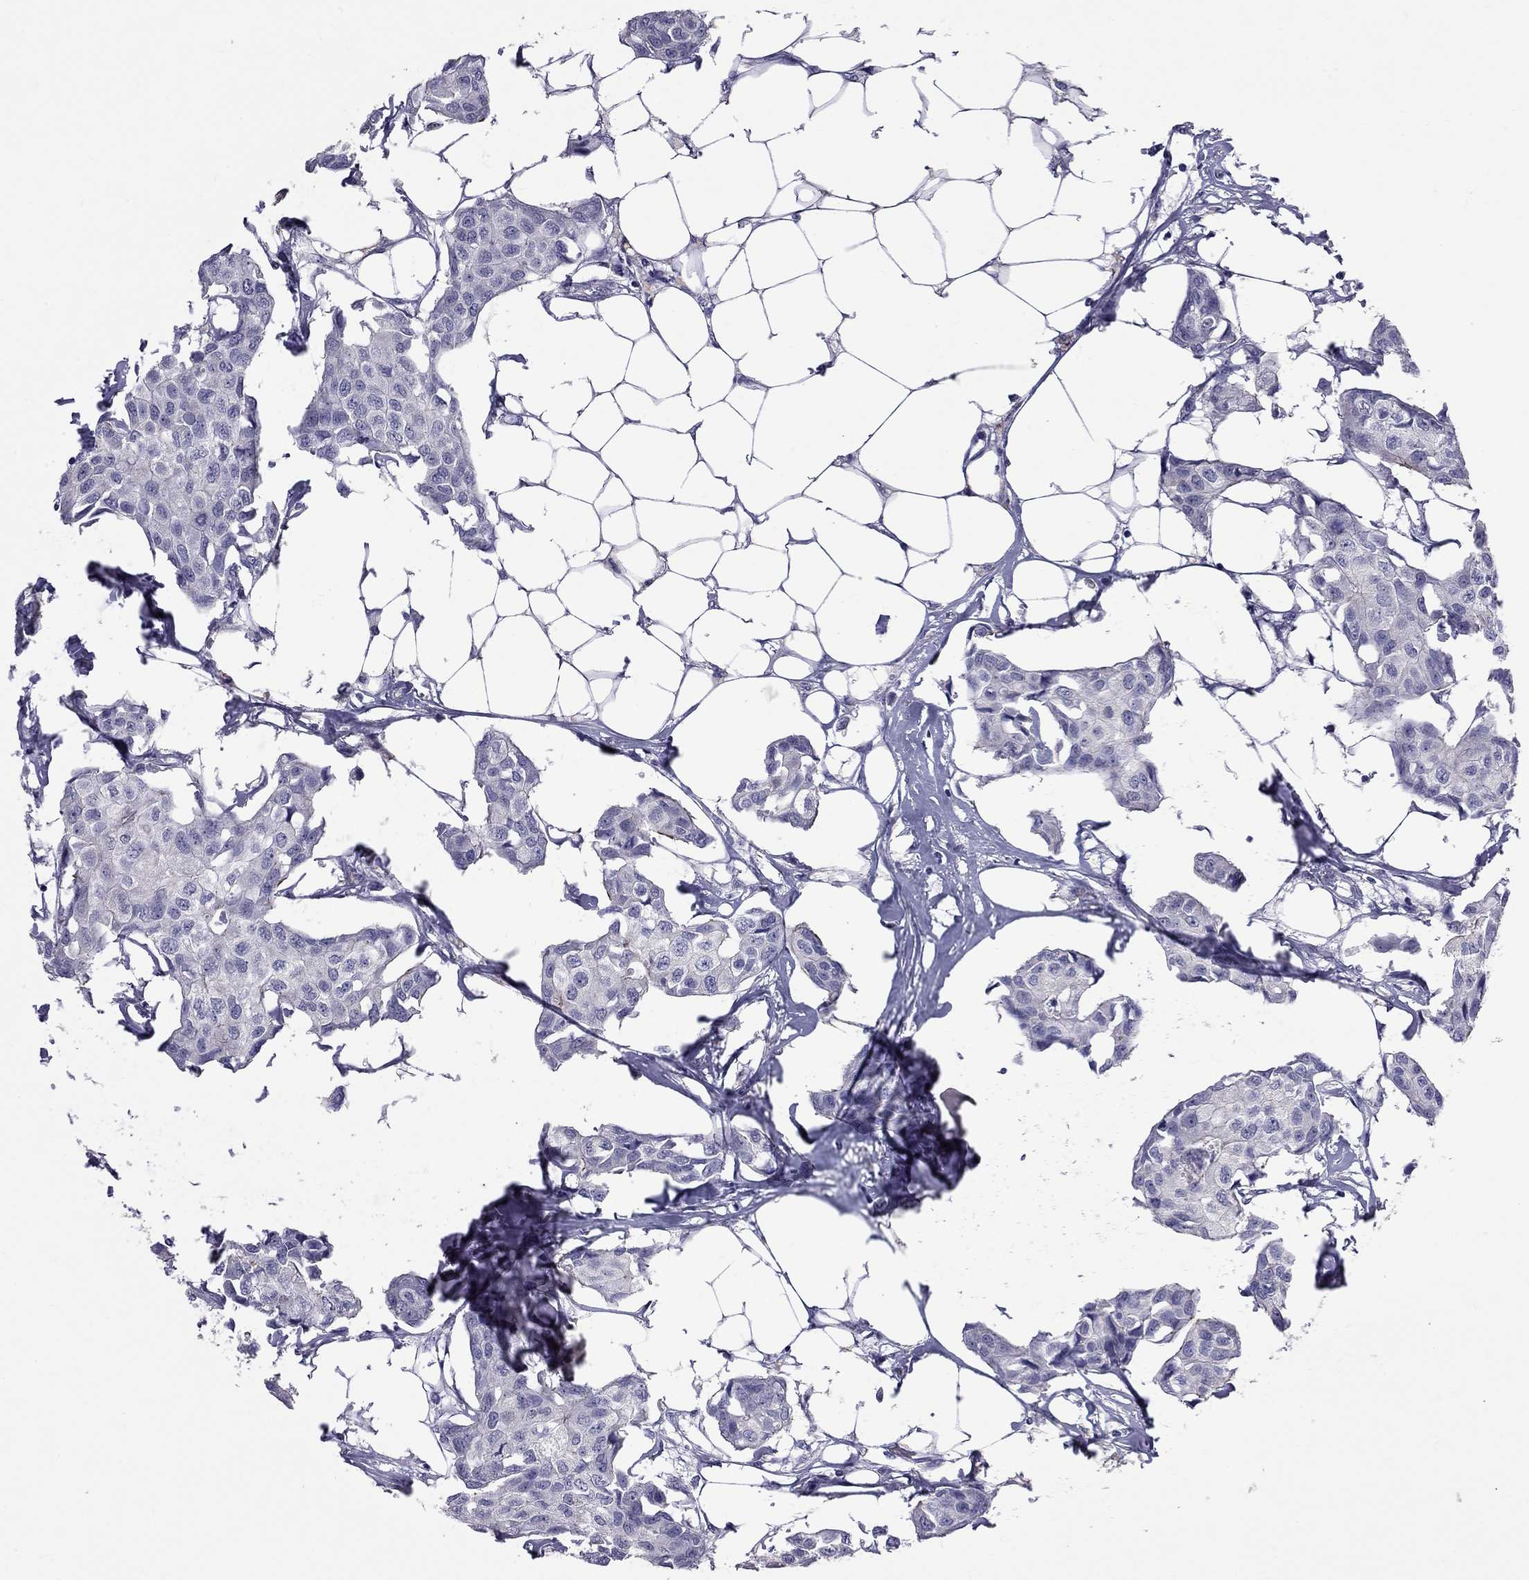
{"staining": {"intensity": "negative", "quantity": "none", "location": "none"}, "tissue": "breast cancer", "cell_type": "Tumor cells", "image_type": "cancer", "snomed": [{"axis": "morphology", "description": "Duct carcinoma"}, {"axis": "topography", "description": "Breast"}], "caption": "Photomicrograph shows no significant protein expression in tumor cells of breast infiltrating ductal carcinoma. (DAB immunohistochemistry with hematoxylin counter stain).", "gene": "CFAP91", "patient": {"sex": "female", "age": 80}}